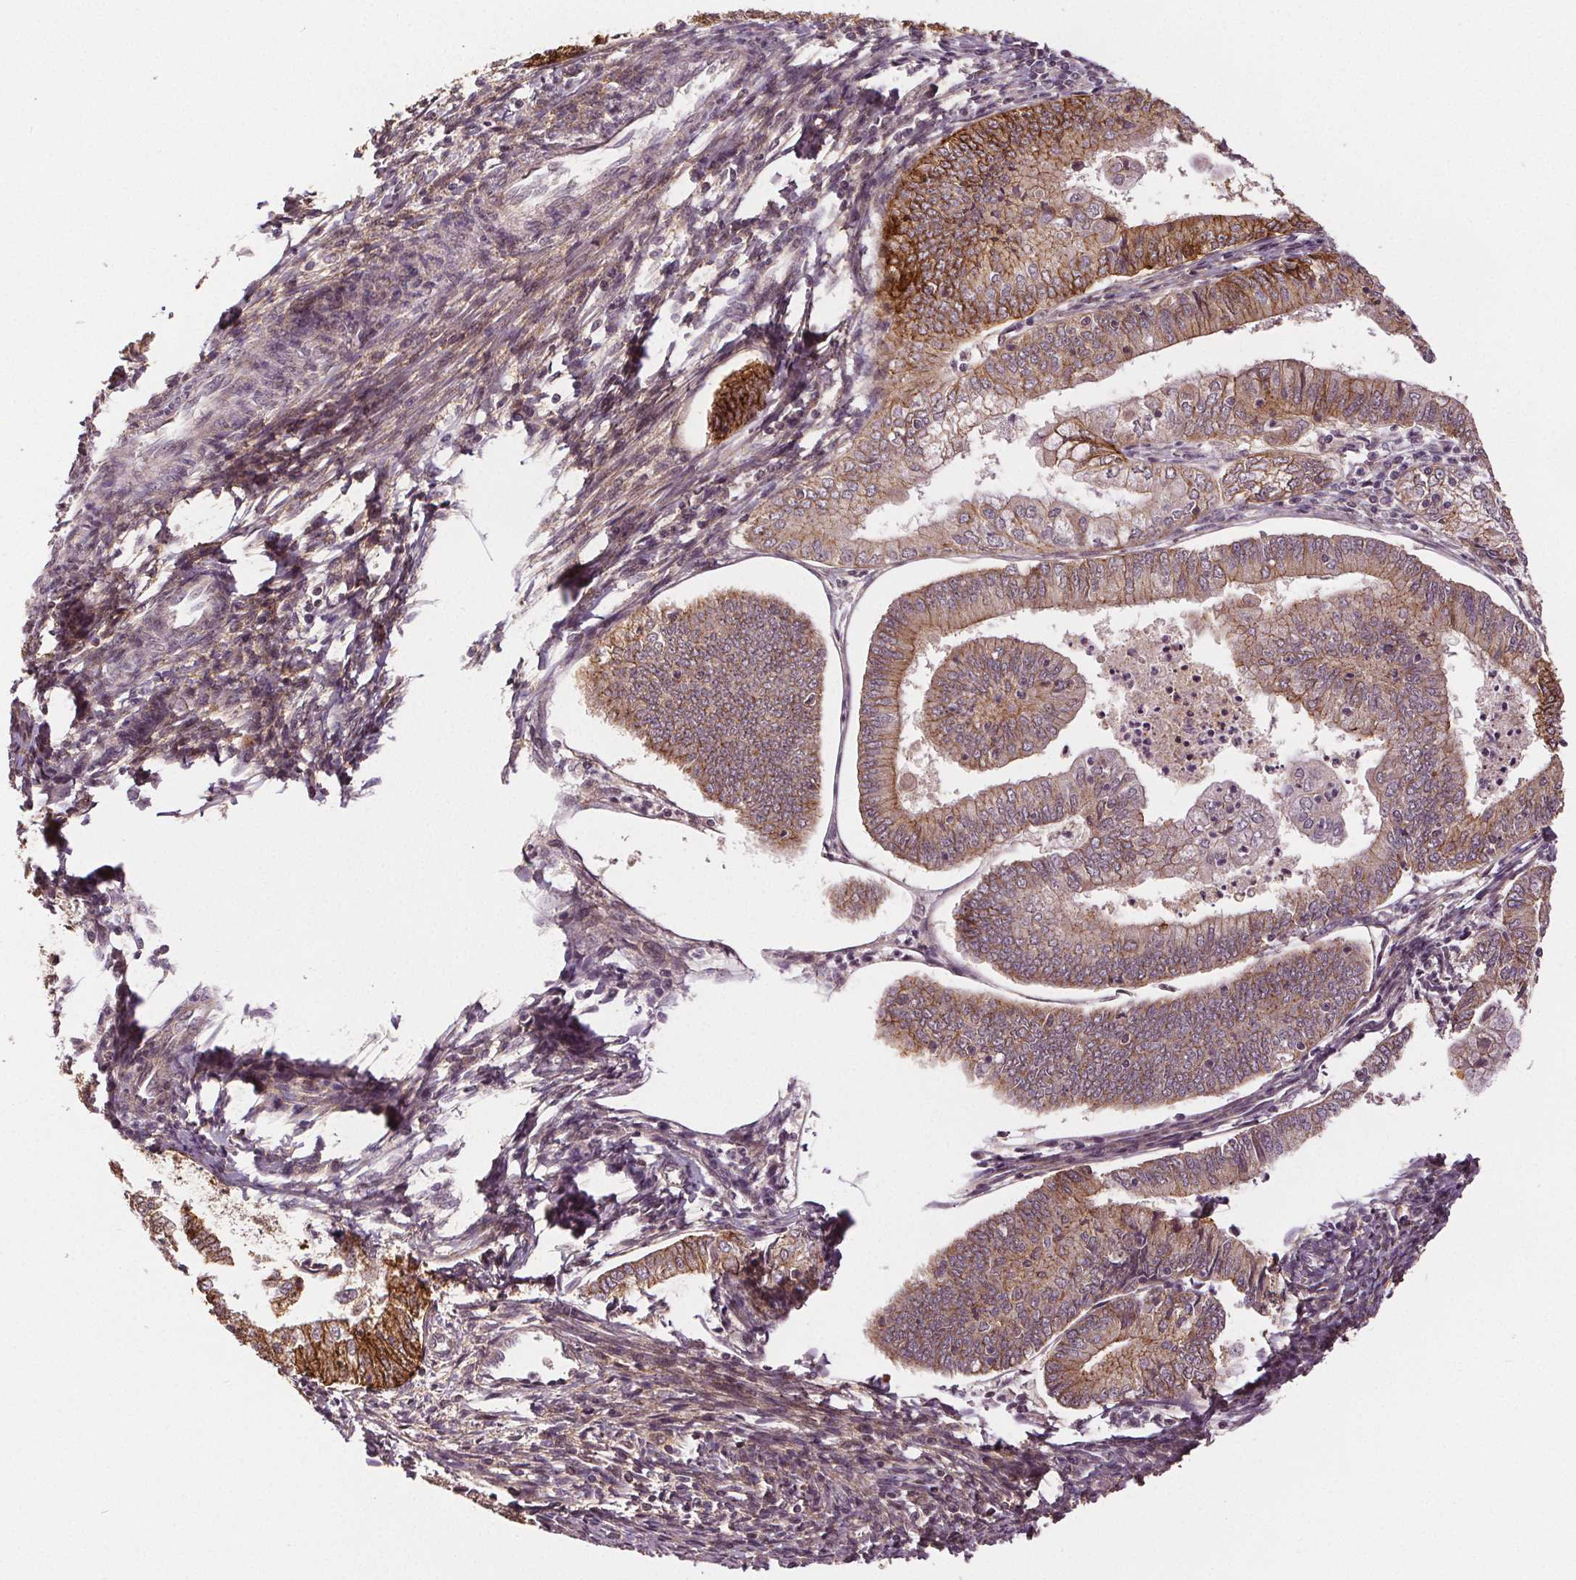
{"staining": {"intensity": "moderate", "quantity": "25%-75%", "location": "cytoplasmic/membranous"}, "tissue": "endometrial cancer", "cell_type": "Tumor cells", "image_type": "cancer", "snomed": [{"axis": "morphology", "description": "Adenocarcinoma, NOS"}, {"axis": "topography", "description": "Endometrium"}], "caption": "Immunohistochemistry of human endometrial adenocarcinoma demonstrates medium levels of moderate cytoplasmic/membranous expression in about 25%-75% of tumor cells. Immunohistochemistry (ihc) stains the protein in brown and the nuclei are stained blue.", "gene": "EPHB3", "patient": {"sex": "female", "age": 55}}